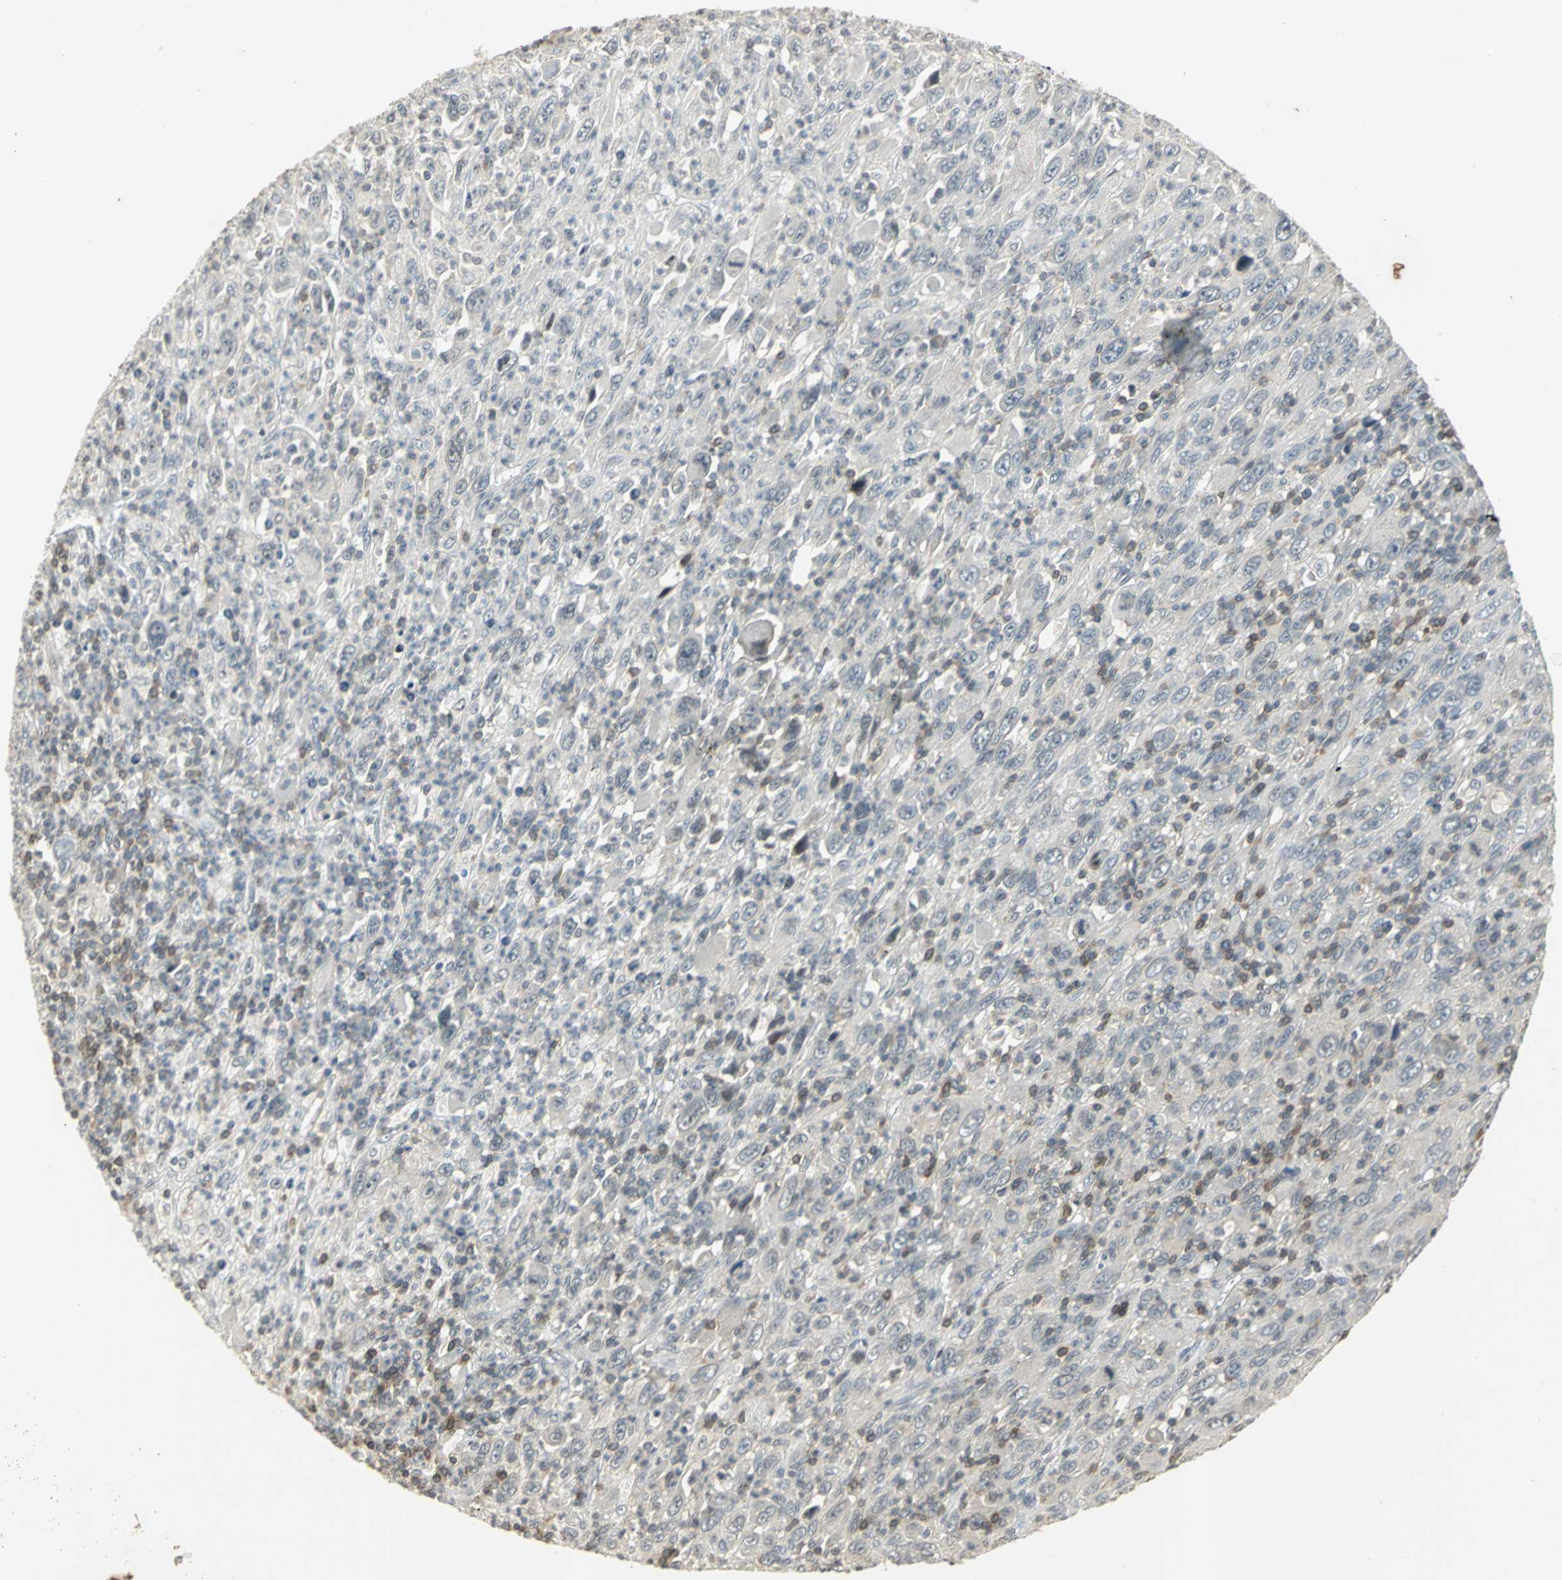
{"staining": {"intensity": "negative", "quantity": "none", "location": "none"}, "tissue": "melanoma", "cell_type": "Tumor cells", "image_type": "cancer", "snomed": [{"axis": "morphology", "description": "Malignant melanoma, Metastatic site"}, {"axis": "topography", "description": "Skin"}], "caption": "Immunohistochemistry (IHC) image of human melanoma stained for a protein (brown), which displays no positivity in tumor cells.", "gene": "IL16", "patient": {"sex": "female", "age": 56}}